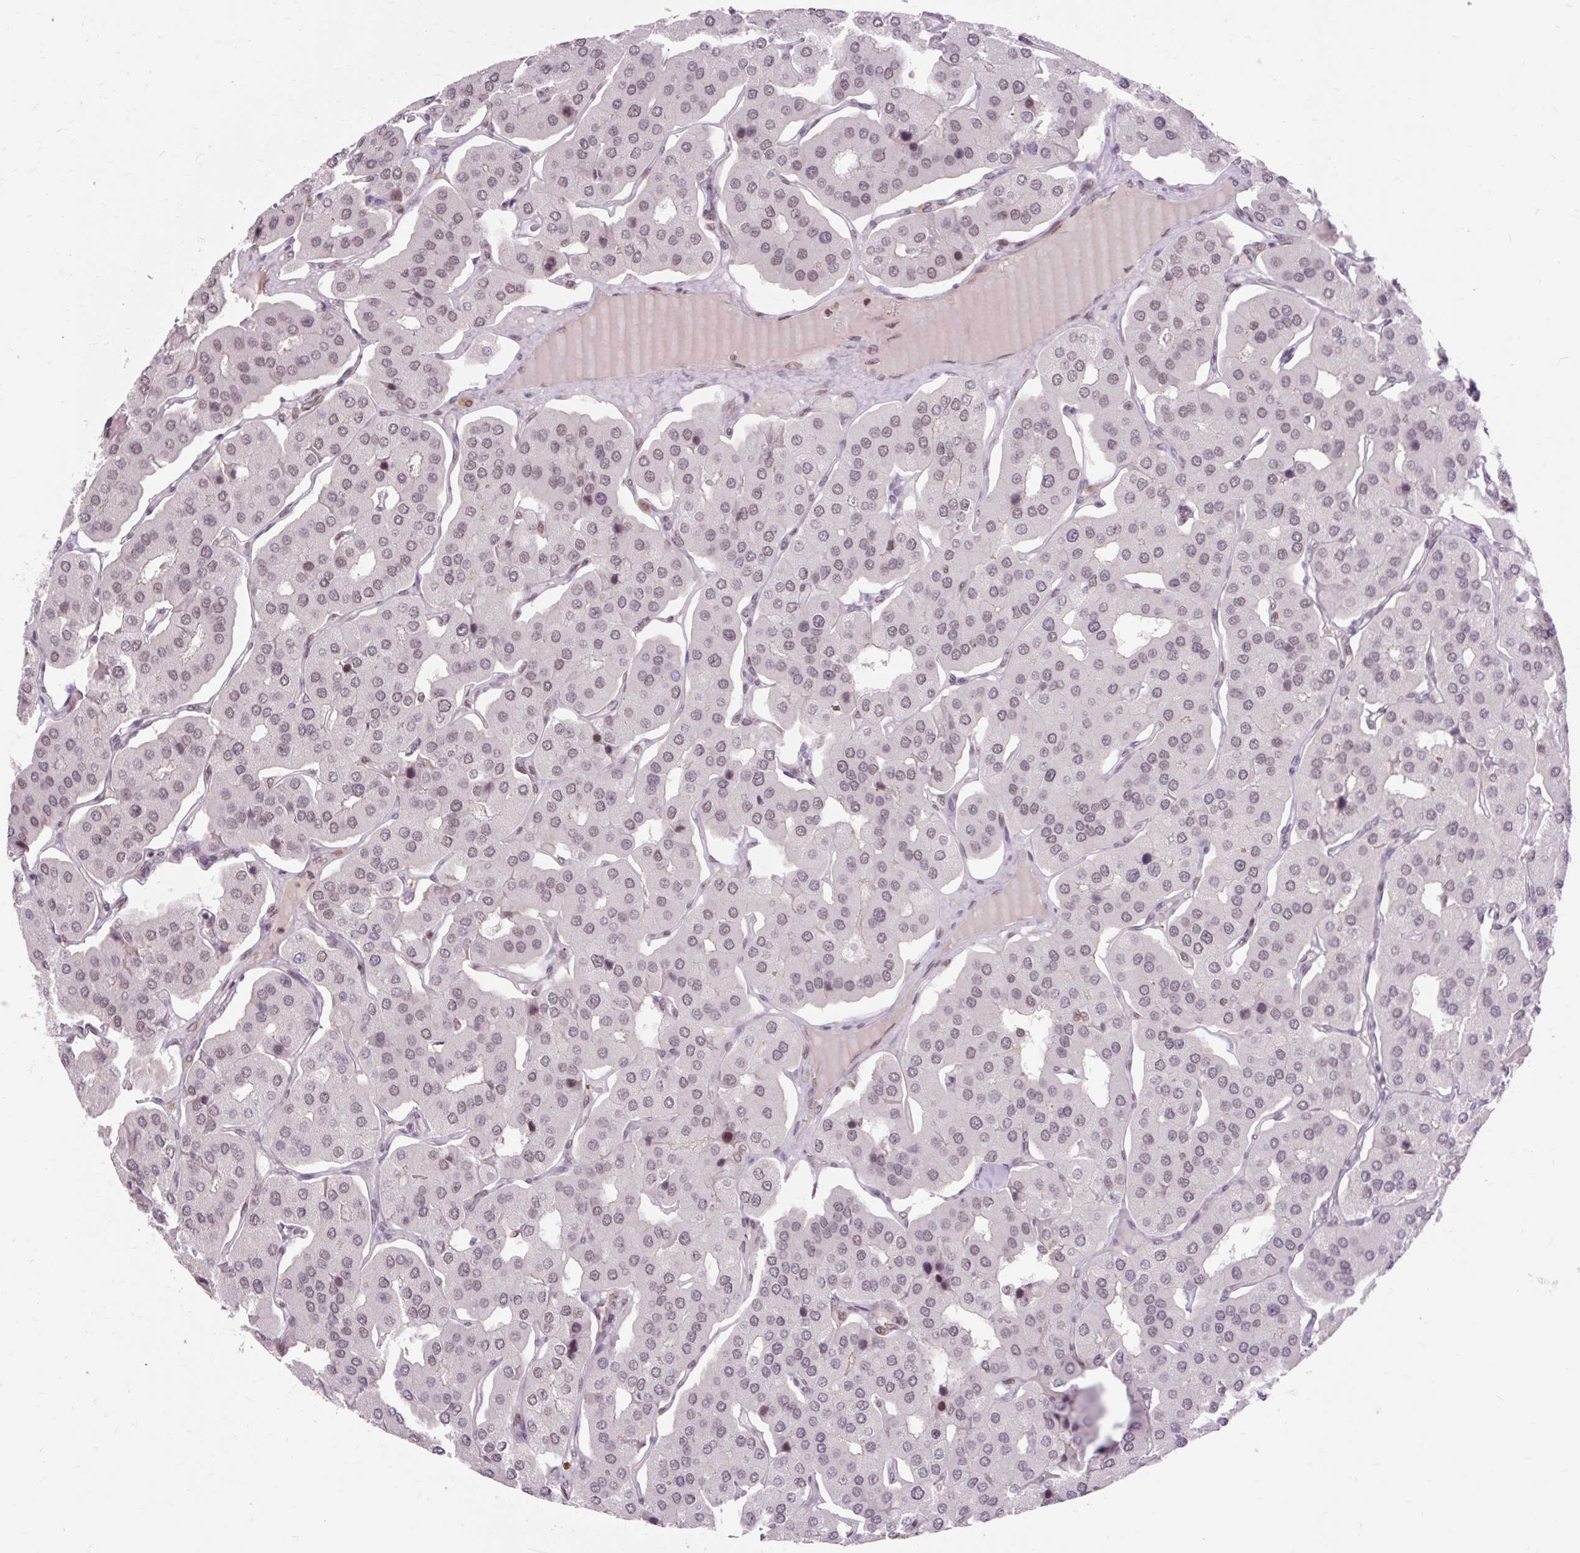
{"staining": {"intensity": "weak", "quantity": "<25%", "location": "nuclear"}, "tissue": "parathyroid gland", "cell_type": "Glandular cells", "image_type": "normal", "snomed": [{"axis": "morphology", "description": "Normal tissue, NOS"}, {"axis": "morphology", "description": "Adenoma, NOS"}, {"axis": "topography", "description": "Parathyroid gland"}], "caption": "Immunohistochemistry histopathology image of unremarkable human parathyroid gland stained for a protein (brown), which shows no expression in glandular cells. The staining is performed using DAB (3,3'-diaminobenzidine) brown chromogen with nuclei counter-stained in using hematoxylin.", "gene": "ENSG00000261832", "patient": {"sex": "female", "age": 86}}